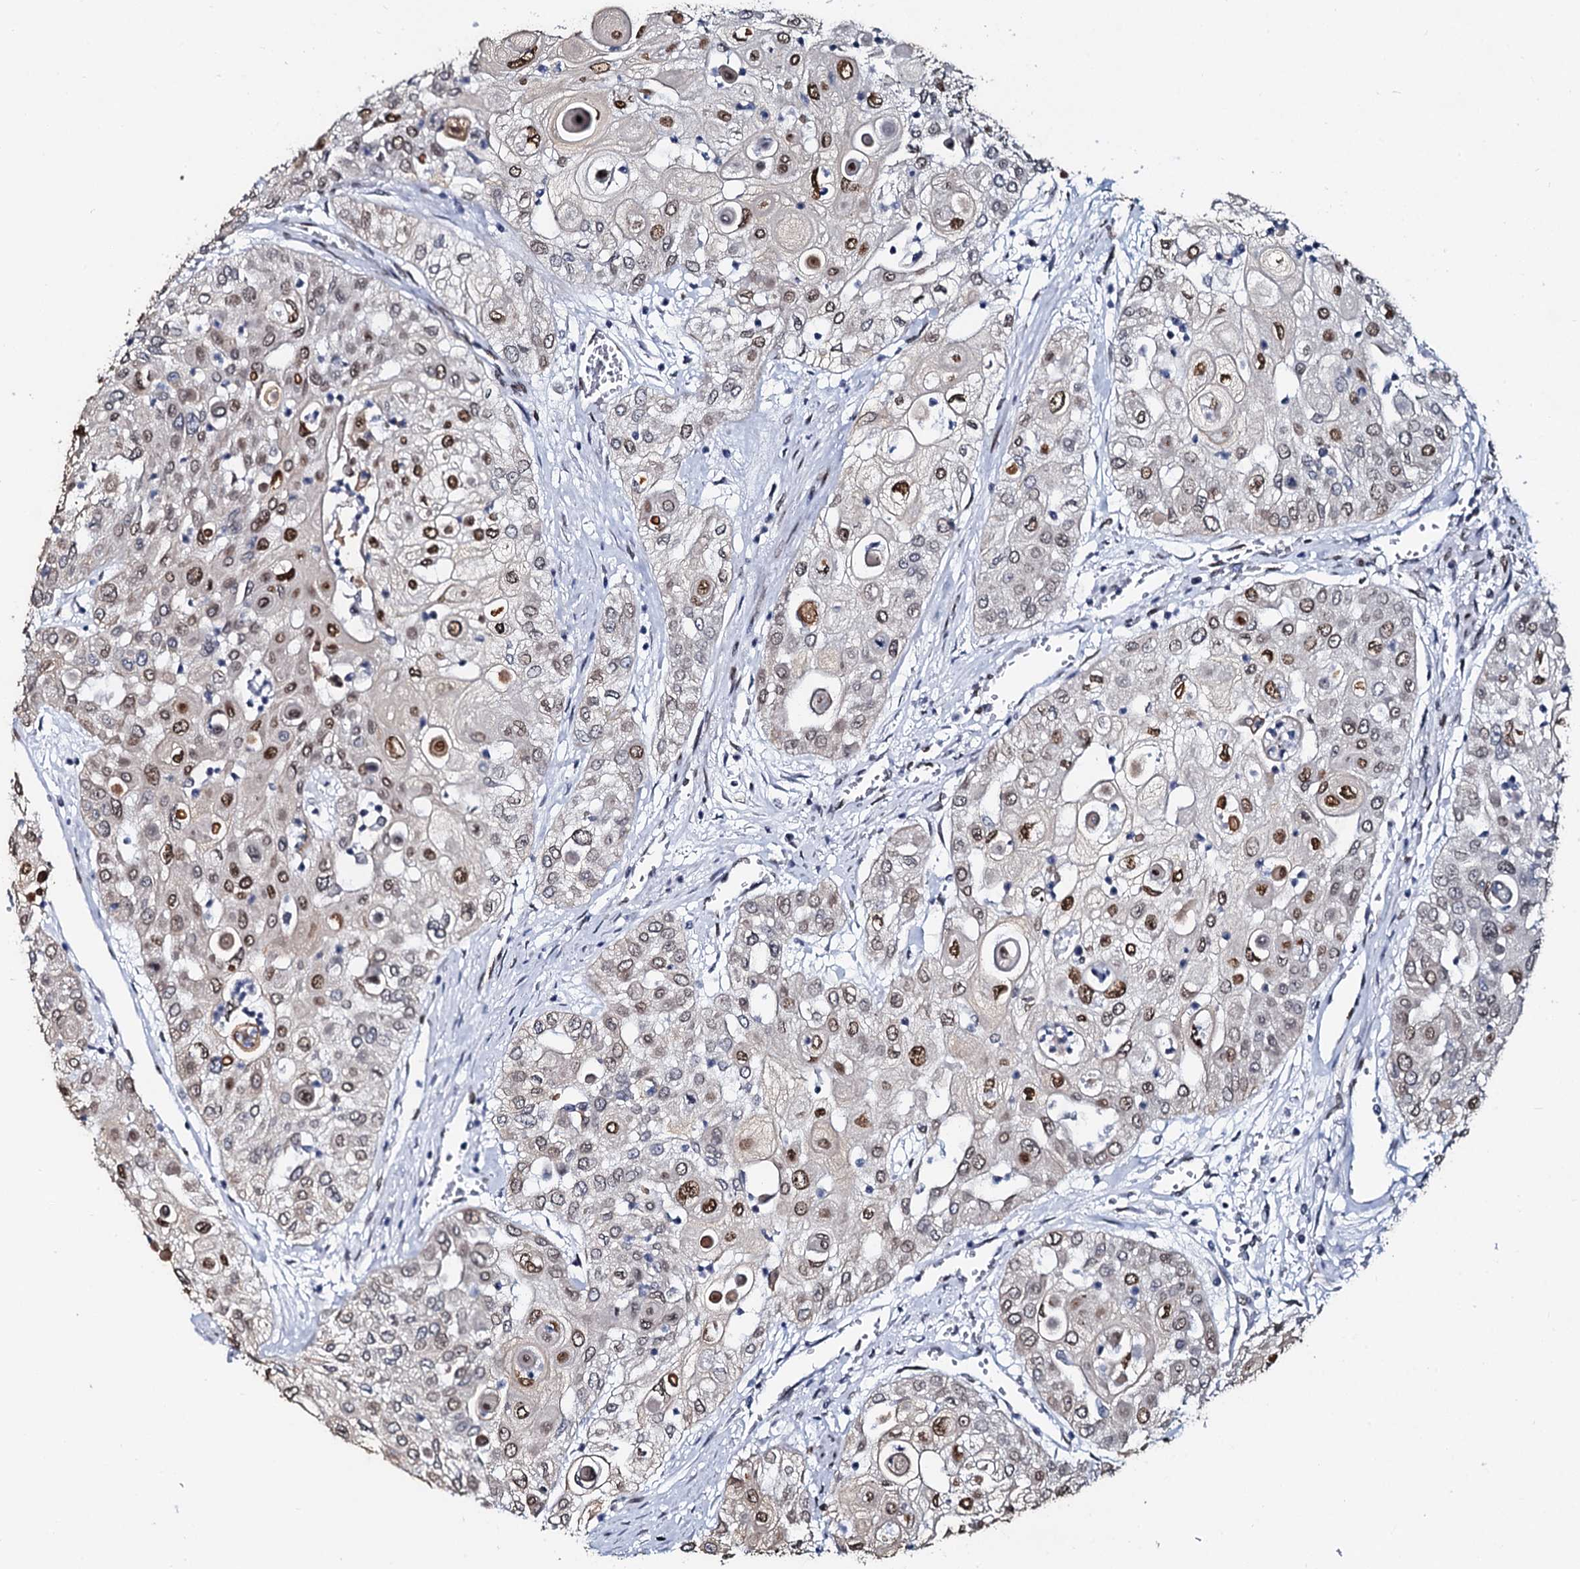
{"staining": {"intensity": "moderate", "quantity": "25%-75%", "location": "nuclear"}, "tissue": "urothelial cancer", "cell_type": "Tumor cells", "image_type": "cancer", "snomed": [{"axis": "morphology", "description": "Urothelial carcinoma, High grade"}, {"axis": "topography", "description": "Urinary bladder"}], "caption": "DAB (3,3'-diaminobenzidine) immunohistochemical staining of urothelial cancer reveals moderate nuclear protein staining in approximately 25%-75% of tumor cells.", "gene": "CMAS", "patient": {"sex": "female", "age": 79}}